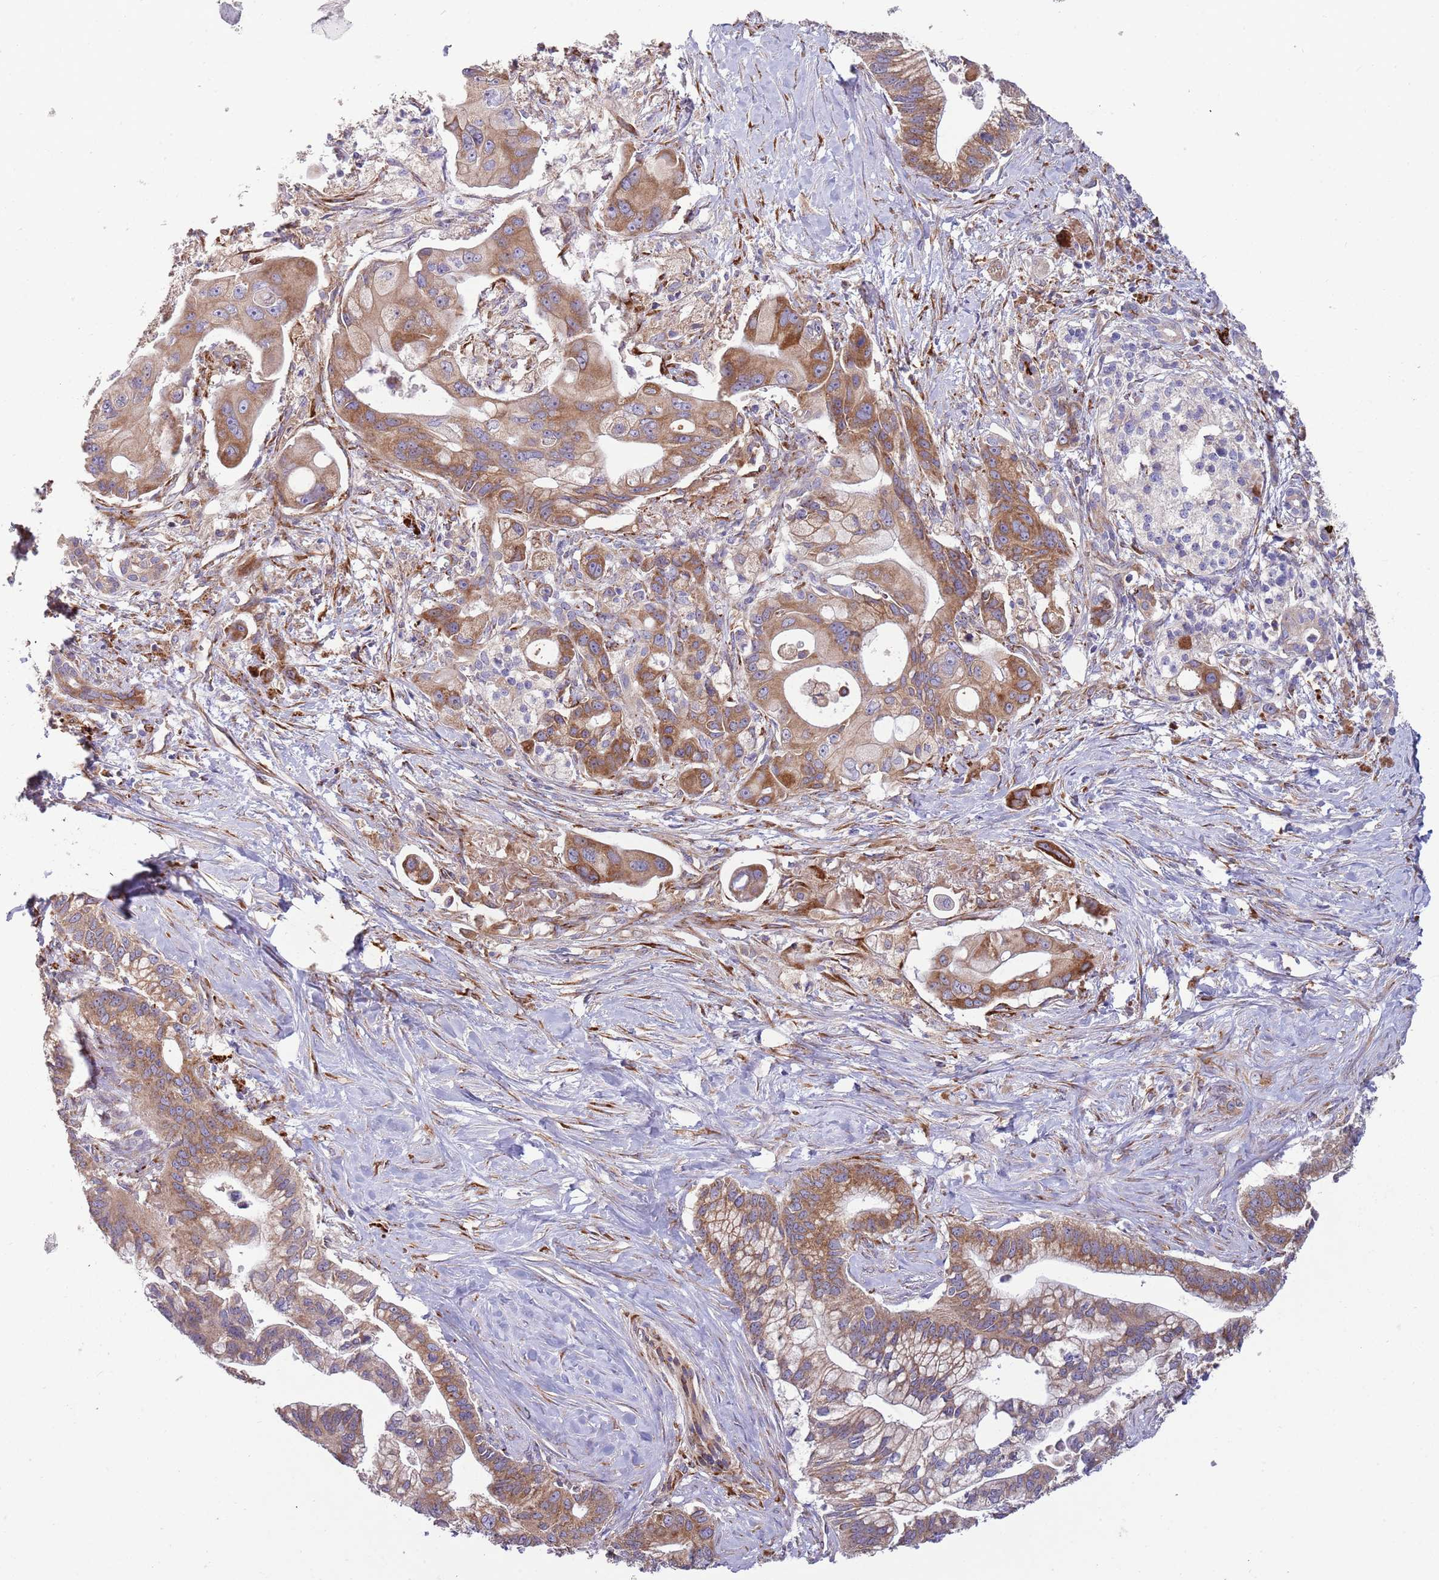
{"staining": {"intensity": "moderate", "quantity": ">75%", "location": "cytoplasmic/membranous"}, "tissue": "pancreatic cancer", "cell_type": "Tumor cells", "image_type": "cancer", "snomed": [{"axis": "morphology", "description": "Adenocarcinoma, NOS"}, {"axis": "topography", "description": "Pancreas"}], "caption": "IHC staining of pancreatic cancer, which exhibits medium levels of moderate cytoplasmic/membranous positivity in approximately >75% of tumor cells indicating moderate cytoplasmic/membranous protein expression. The staining was performed using DAB (brown) for protein detection and nuclei were counterstained in hematoxylin (blue).", "gene": "ARMCX6", "patient": {"sex": "male", "age": 68}}